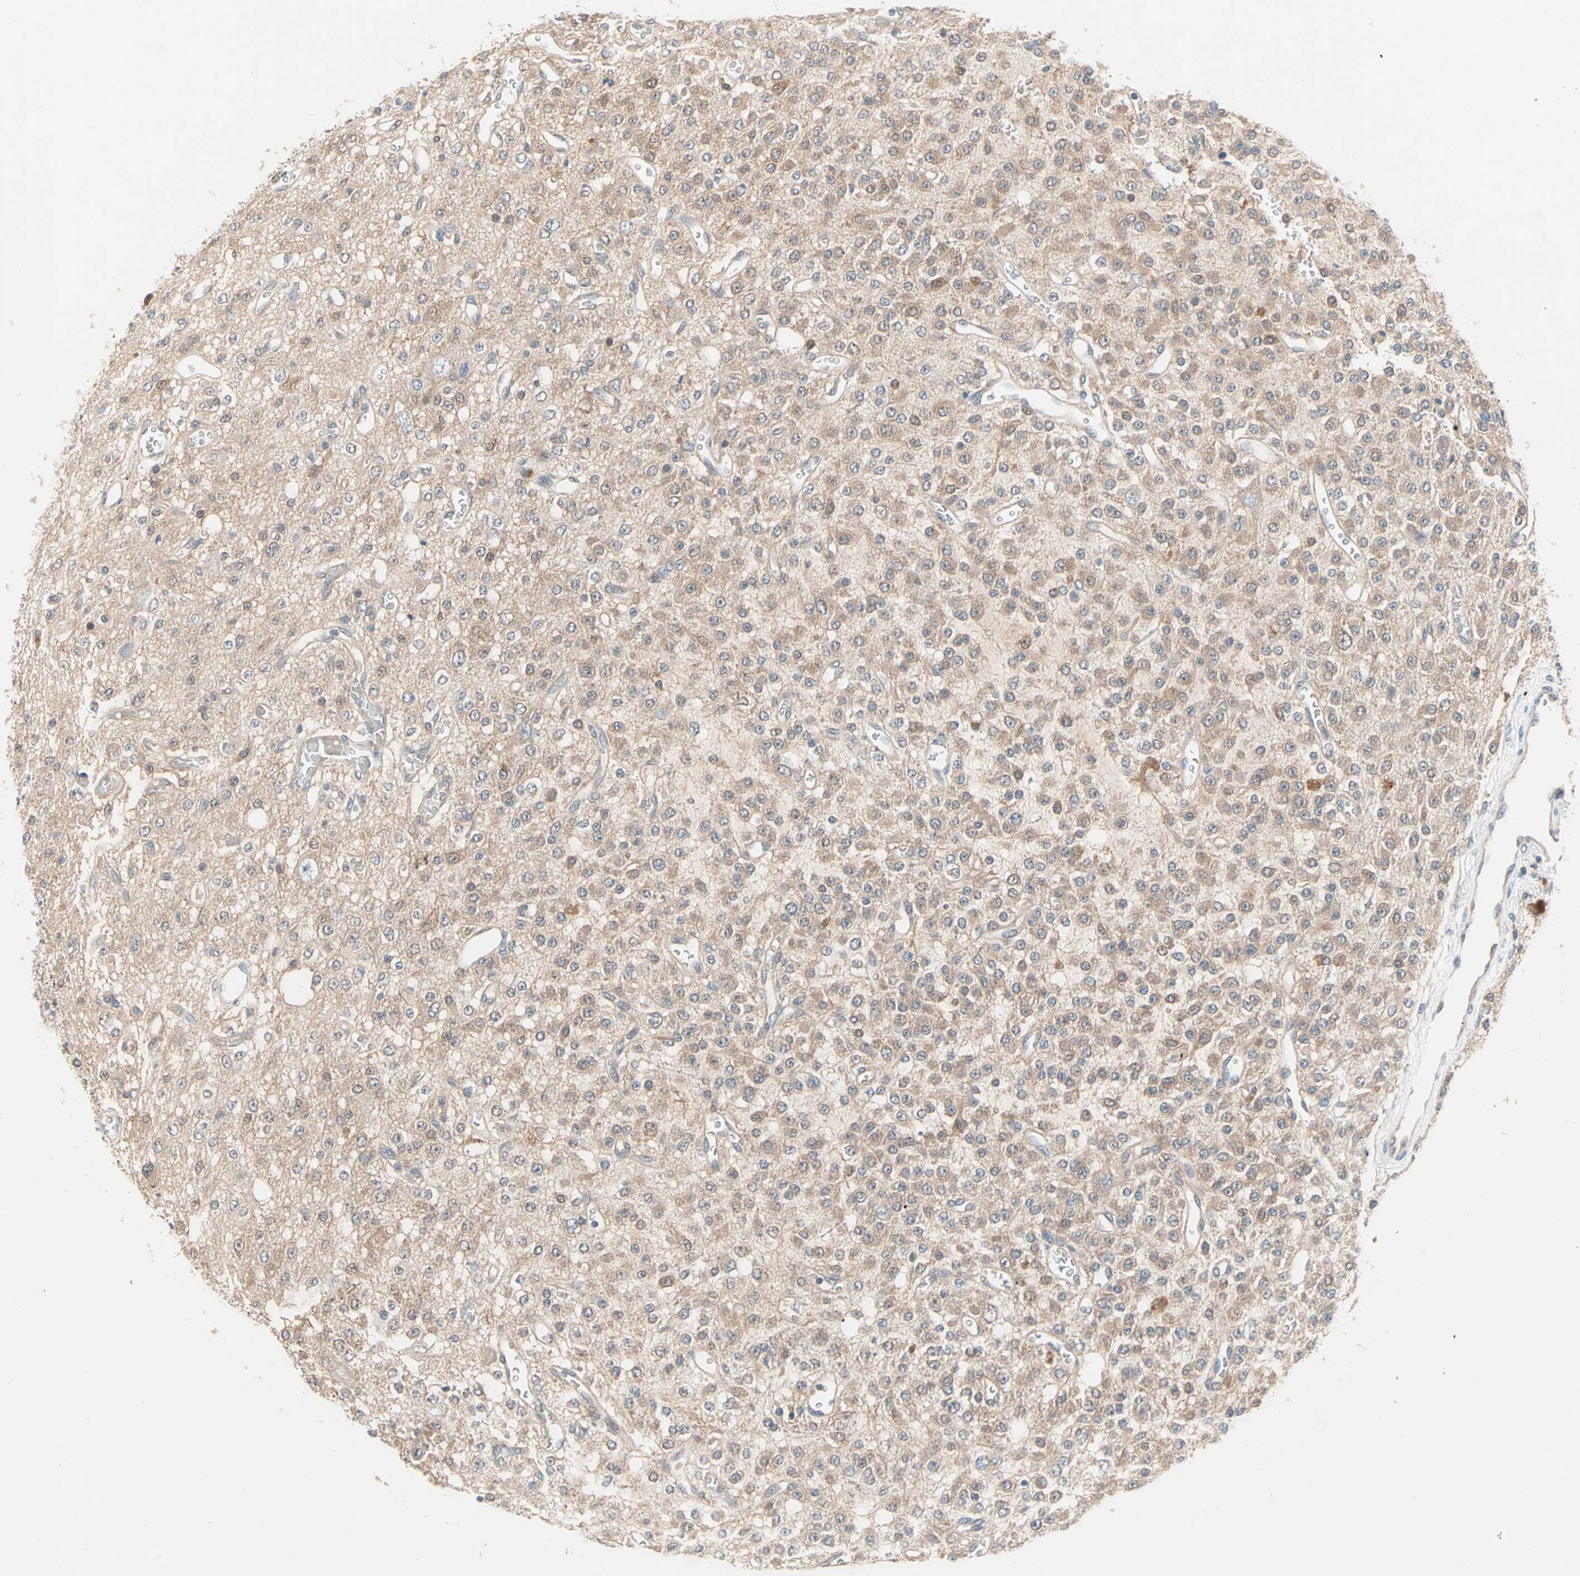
{"staining": {"intensity": "weak", "quantity": ">75%", "location": "cytoplasmic/membranous"}, "tissue": "glioma", "cell_type": "Tumor cells", "image_type": "cancer", "snomed": [{"axis": "morphology", "description": "Glioma, malignant, Low grade"}, {"axis": "topography", "description": "Brain"}], "caption": "The immunohistochemical stain shows weak cytoplasmic/membranous expression in tumor cells of malignant glioma (low-grade) tissue. (Brightfield microscopy of DAB IHC at high magnification).", "gene": "MPI", "patient": {"sex": "male", "age": 38}}